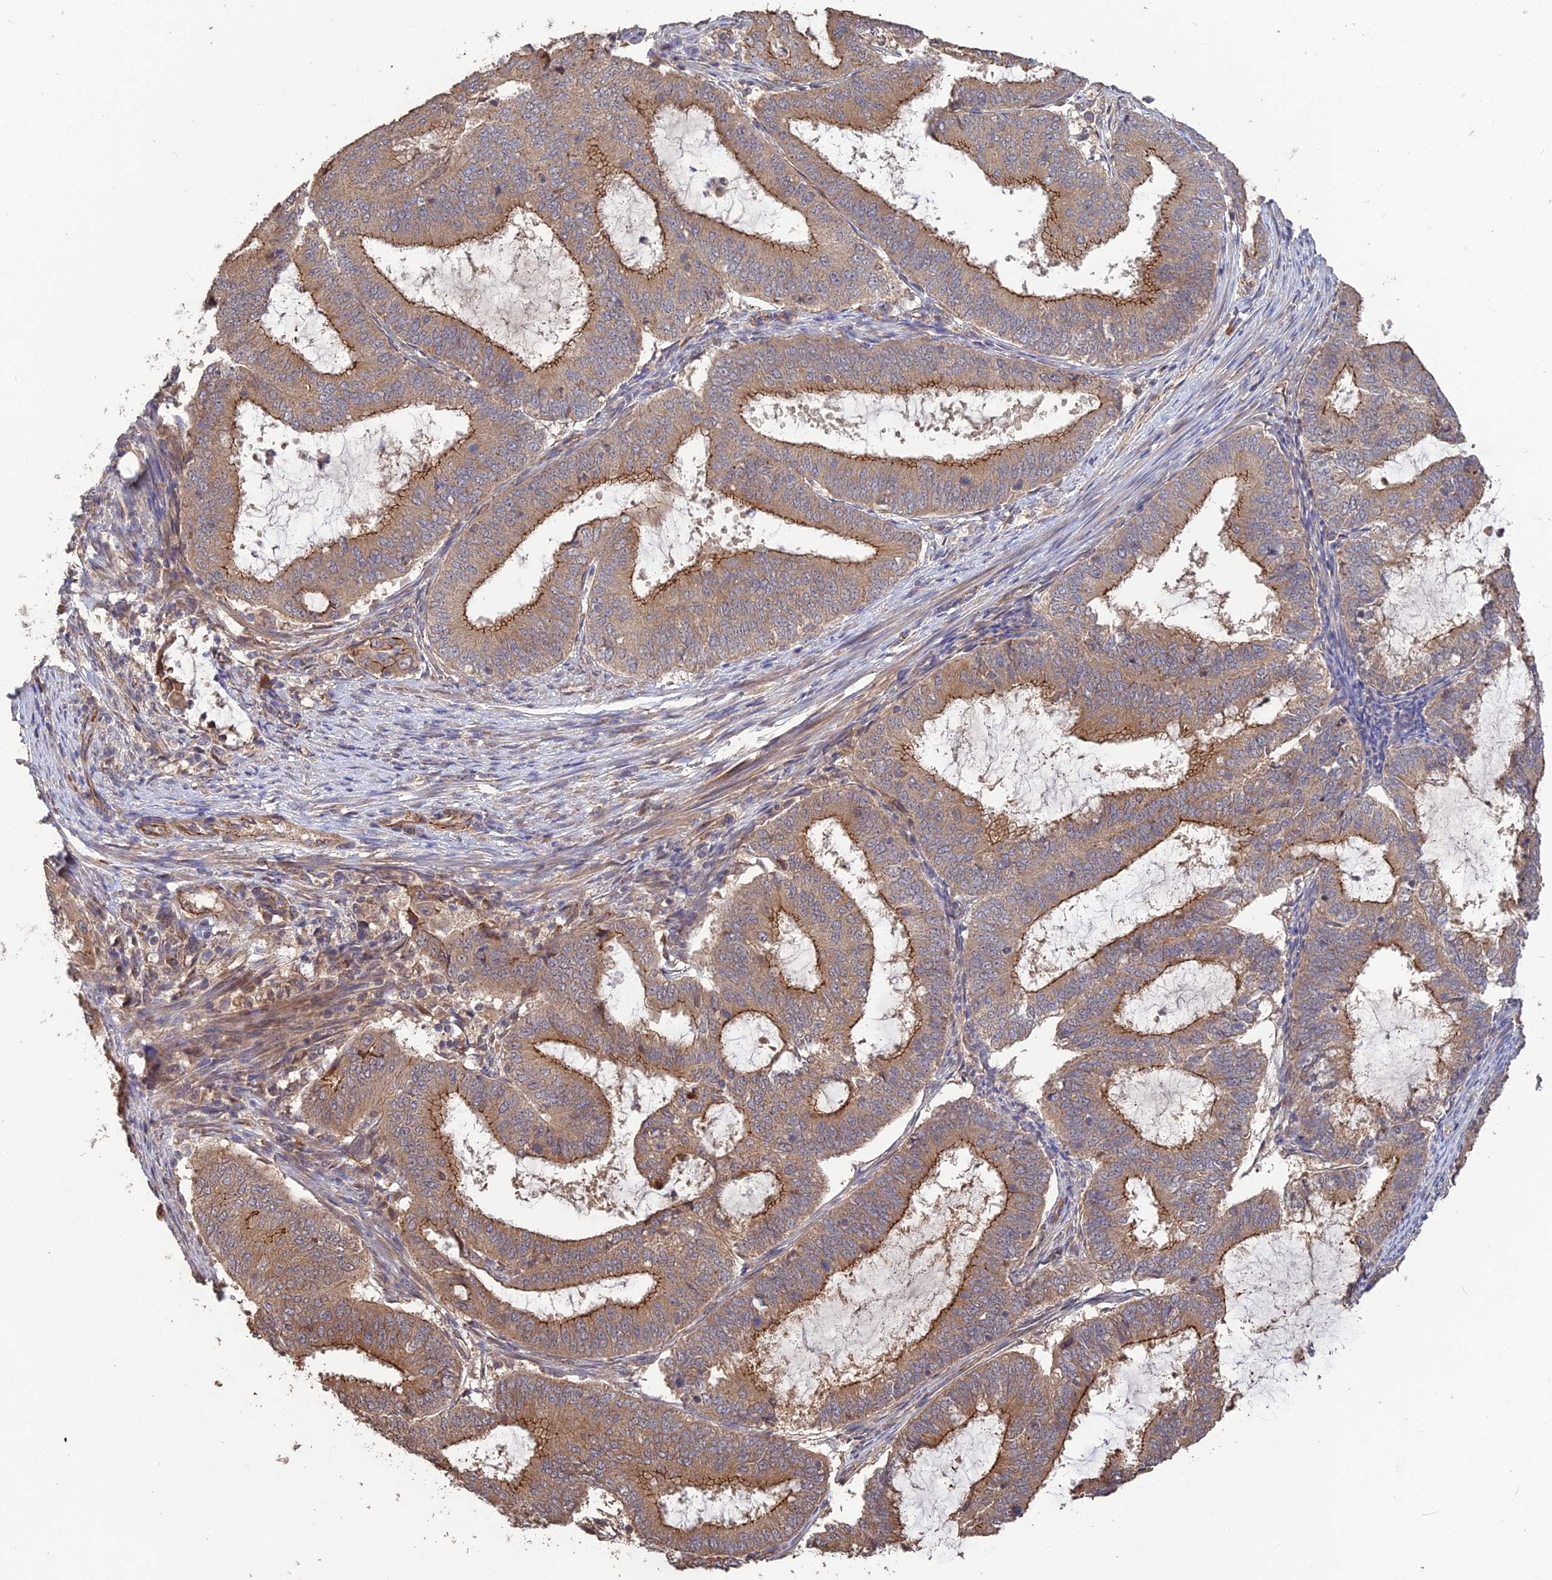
{"staining": {"intensity": "strong", "quantity": "25%-75%", "location": "cytoplasmic/membranous"}, "tissue": "endometrial cancer", "cell_type": "Tumor cells", "image_type": "cancer", "snomed": [{"axis": "morphology", "description": "Adenocarcinoma, NOS"}, {"axis": "topography", "description": "Endometrium"}], "caption": "High-magnification brightfield microscopy of adenocarcinoma (endometrial) stained with DAB (3,3'-diaminobenzidine) (brown) and counterstained with hematoxylin (blue). tumor cells exhibit strong cytoplasmic/membranous staining is appreciated in about25%-75% of cells.", "gene": "ARHGAP40", "patient": {"sex": "female", "age": 51}}